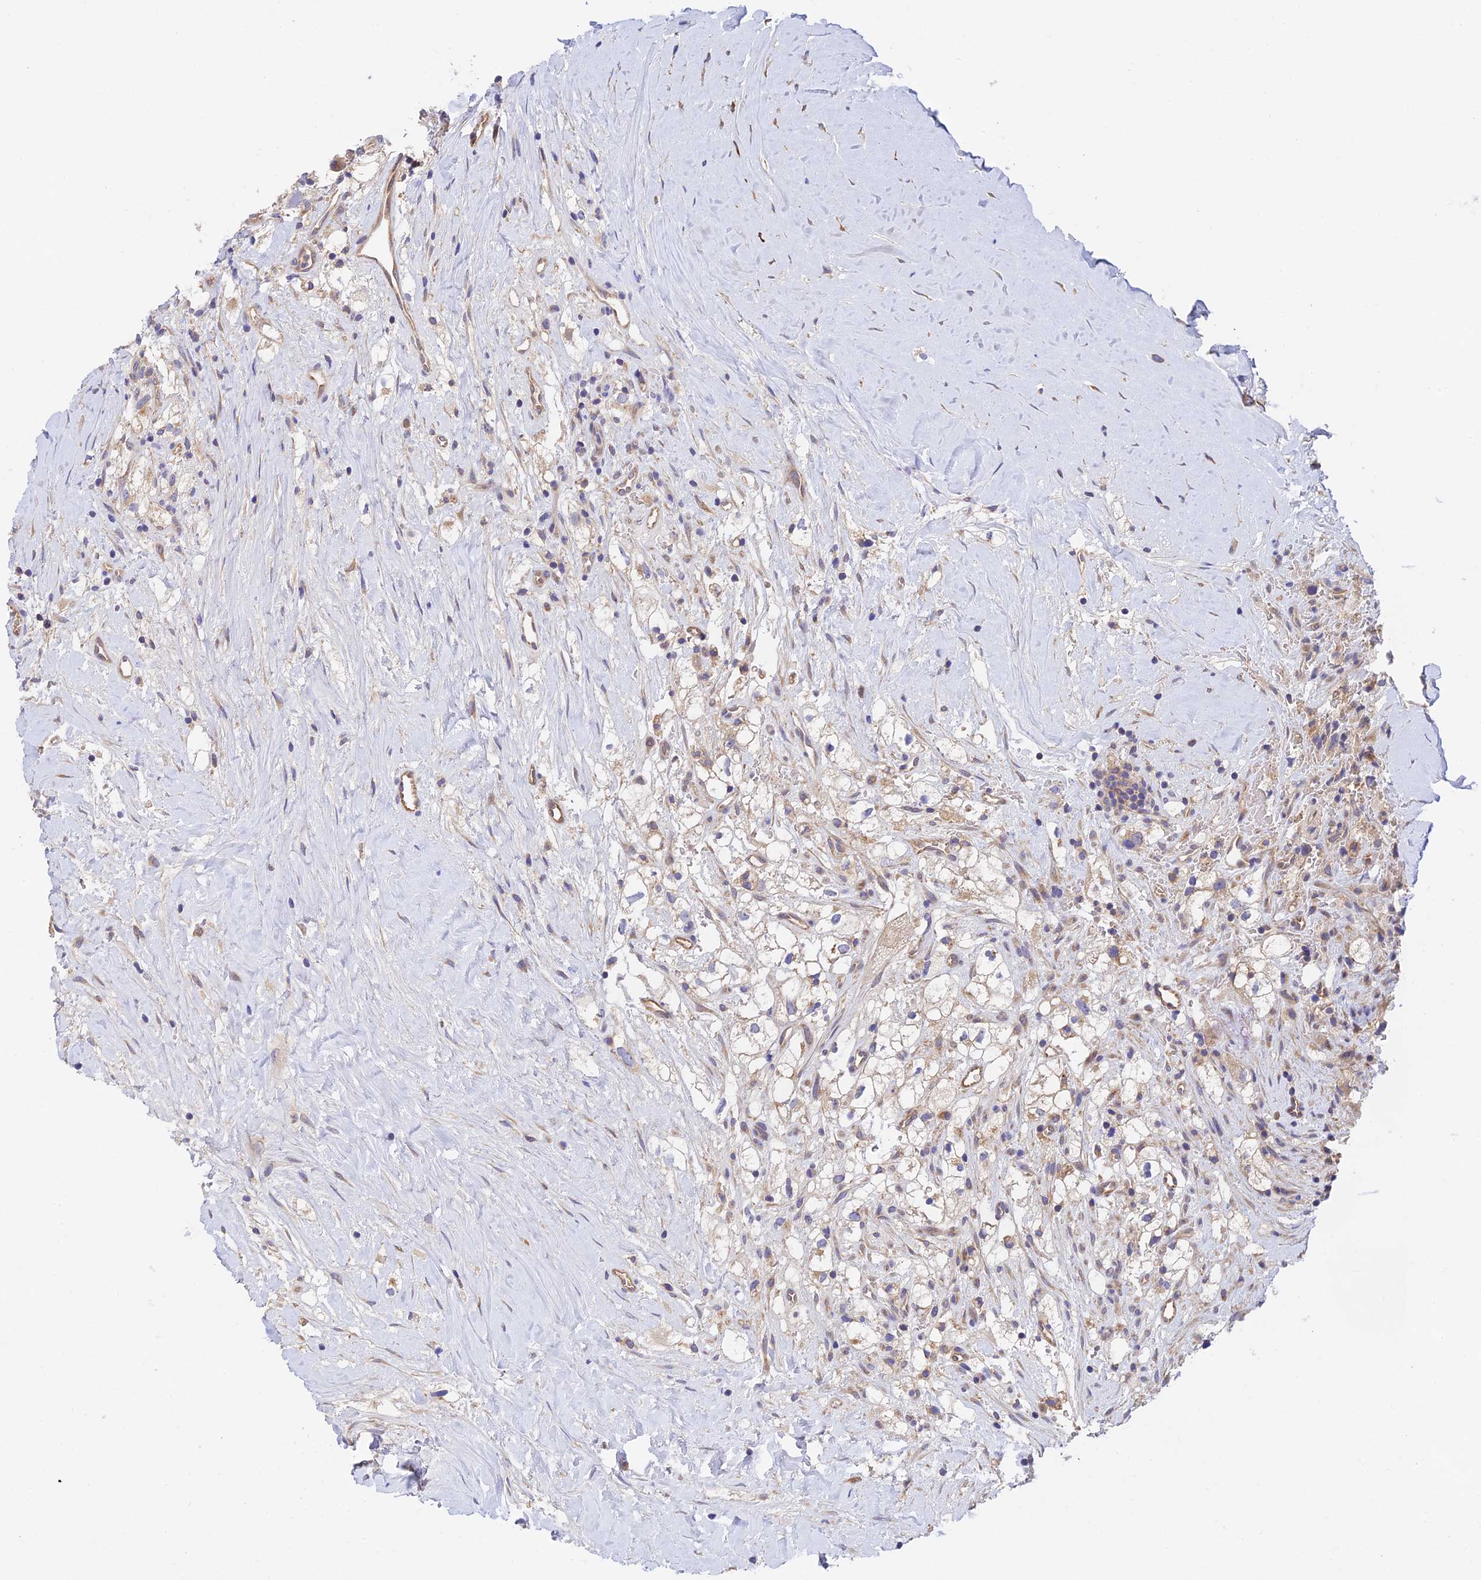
{"staining": {"intensity": "negative", "quantity": "none", "location": "none"}, "tissue": "renal cancer", "cell_type": "Tumor cells", "image_type": "cancer", "snomed": [{"axis": "morphology", "description": "Adenocarcinoma, NOS"}, {"axis": "topography", "description": "Kidney"}], "caption": "Immunohistochemistry (IHC) photomicrograph of adenocarcinoma (renal) stained for a protein (brown), which reveals no staining in tumor cells. Nuclei are stained in blue.", "gene": "RANBP6", "patient": {"sex": "male", "age": 59}}